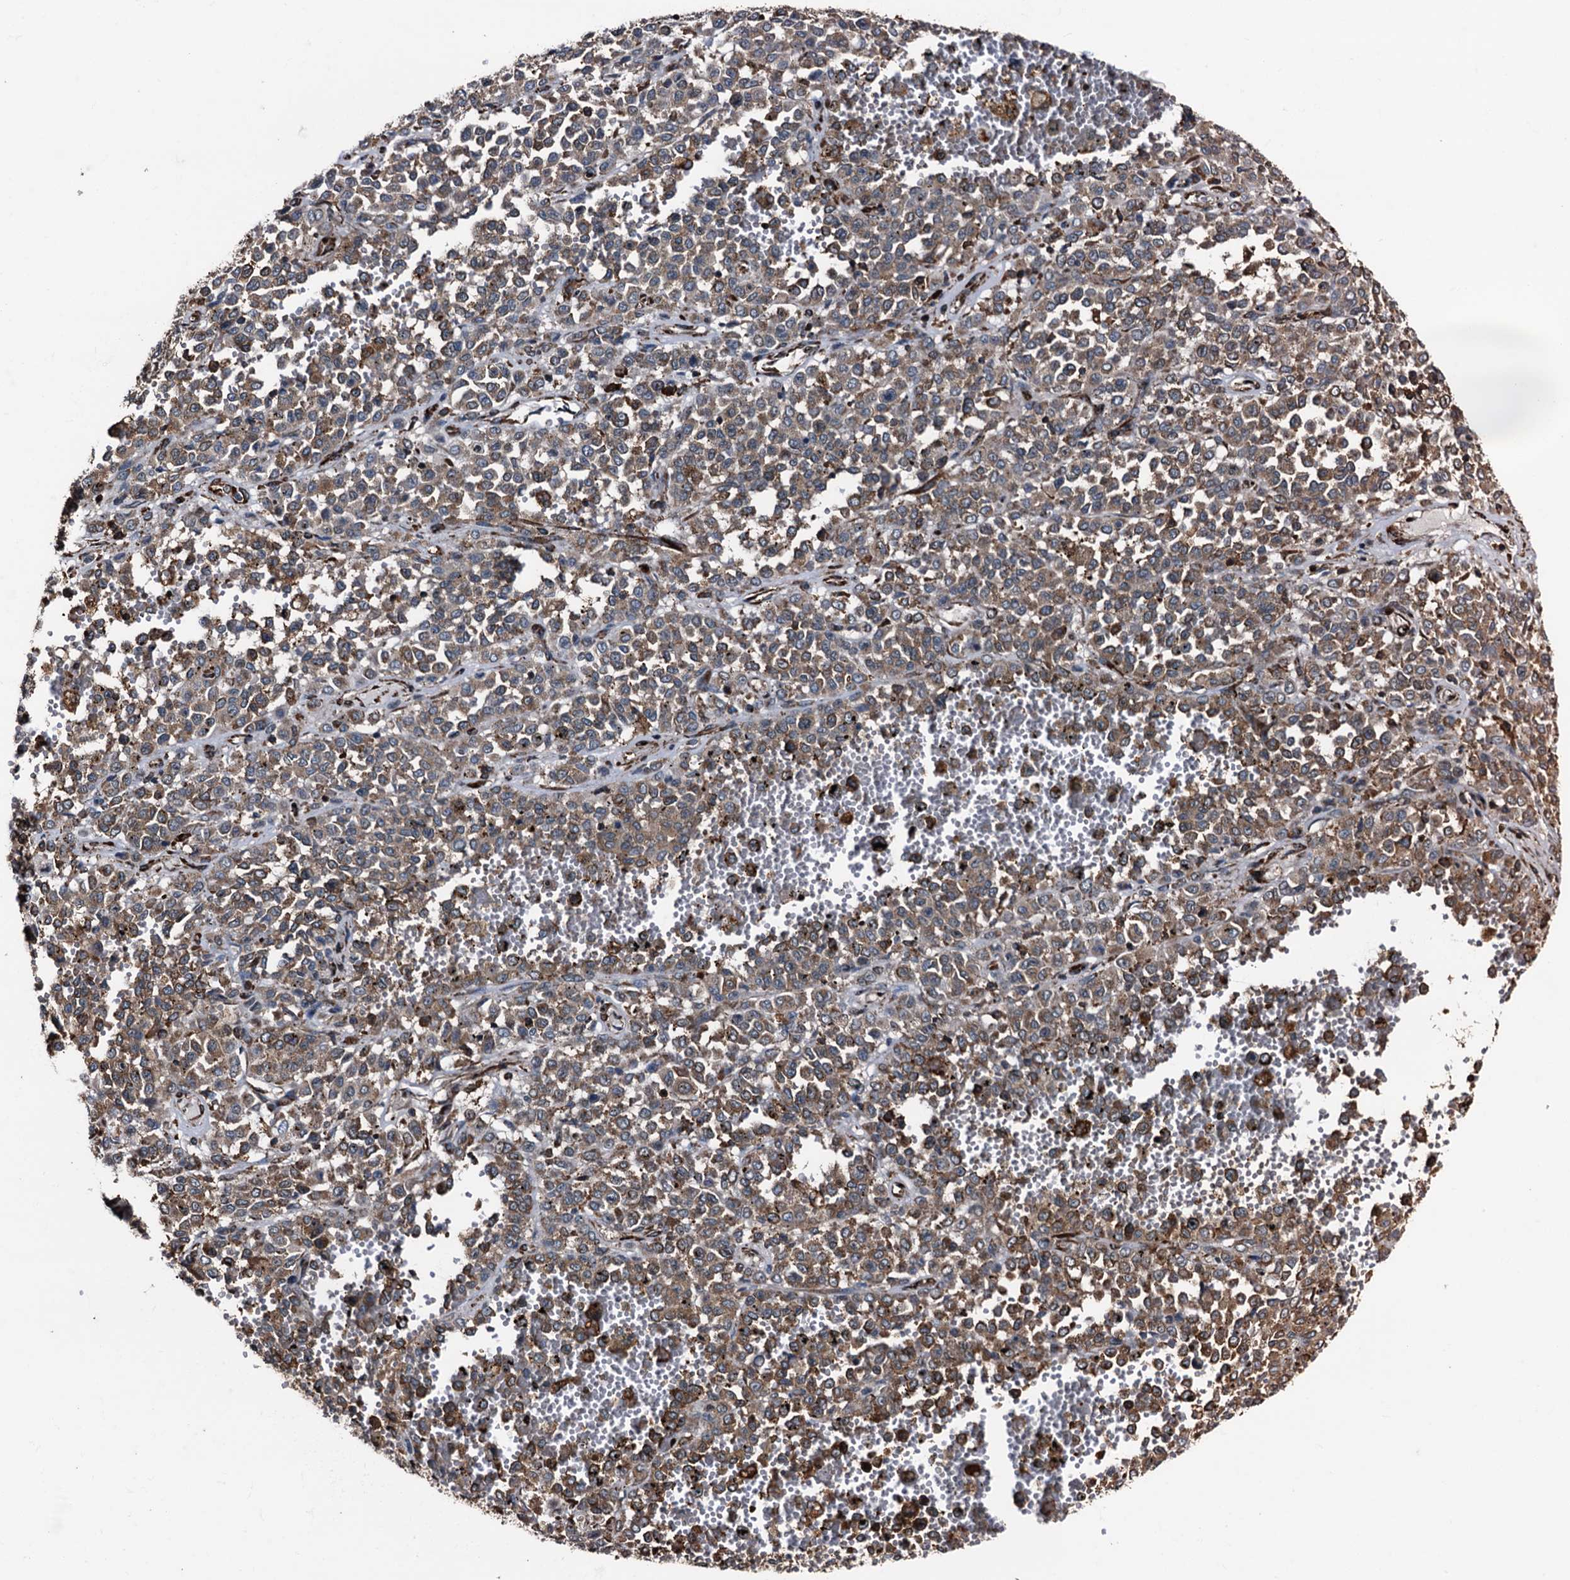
{"staining": {"intensity": "moderate", "quantity": ">75%", "location": "cytoplasmic/membranous"}, "tissue": "melanoma", "cell_type": "Tumor cells", "image_type": "cancer", "snomed": [{"axis": "morphology", "description": "Malignant melanoma, Metastatic site"}, {"axis": "topography", "description": "Pancreas"}], "caption": "A photomicrograph of human melanoma stained for a protein displays moderate cytoplasmic/membranous brown staining in tumor cells.", "gene": "ATP2C1", "patient": {"sex": "female", "age": 30}}